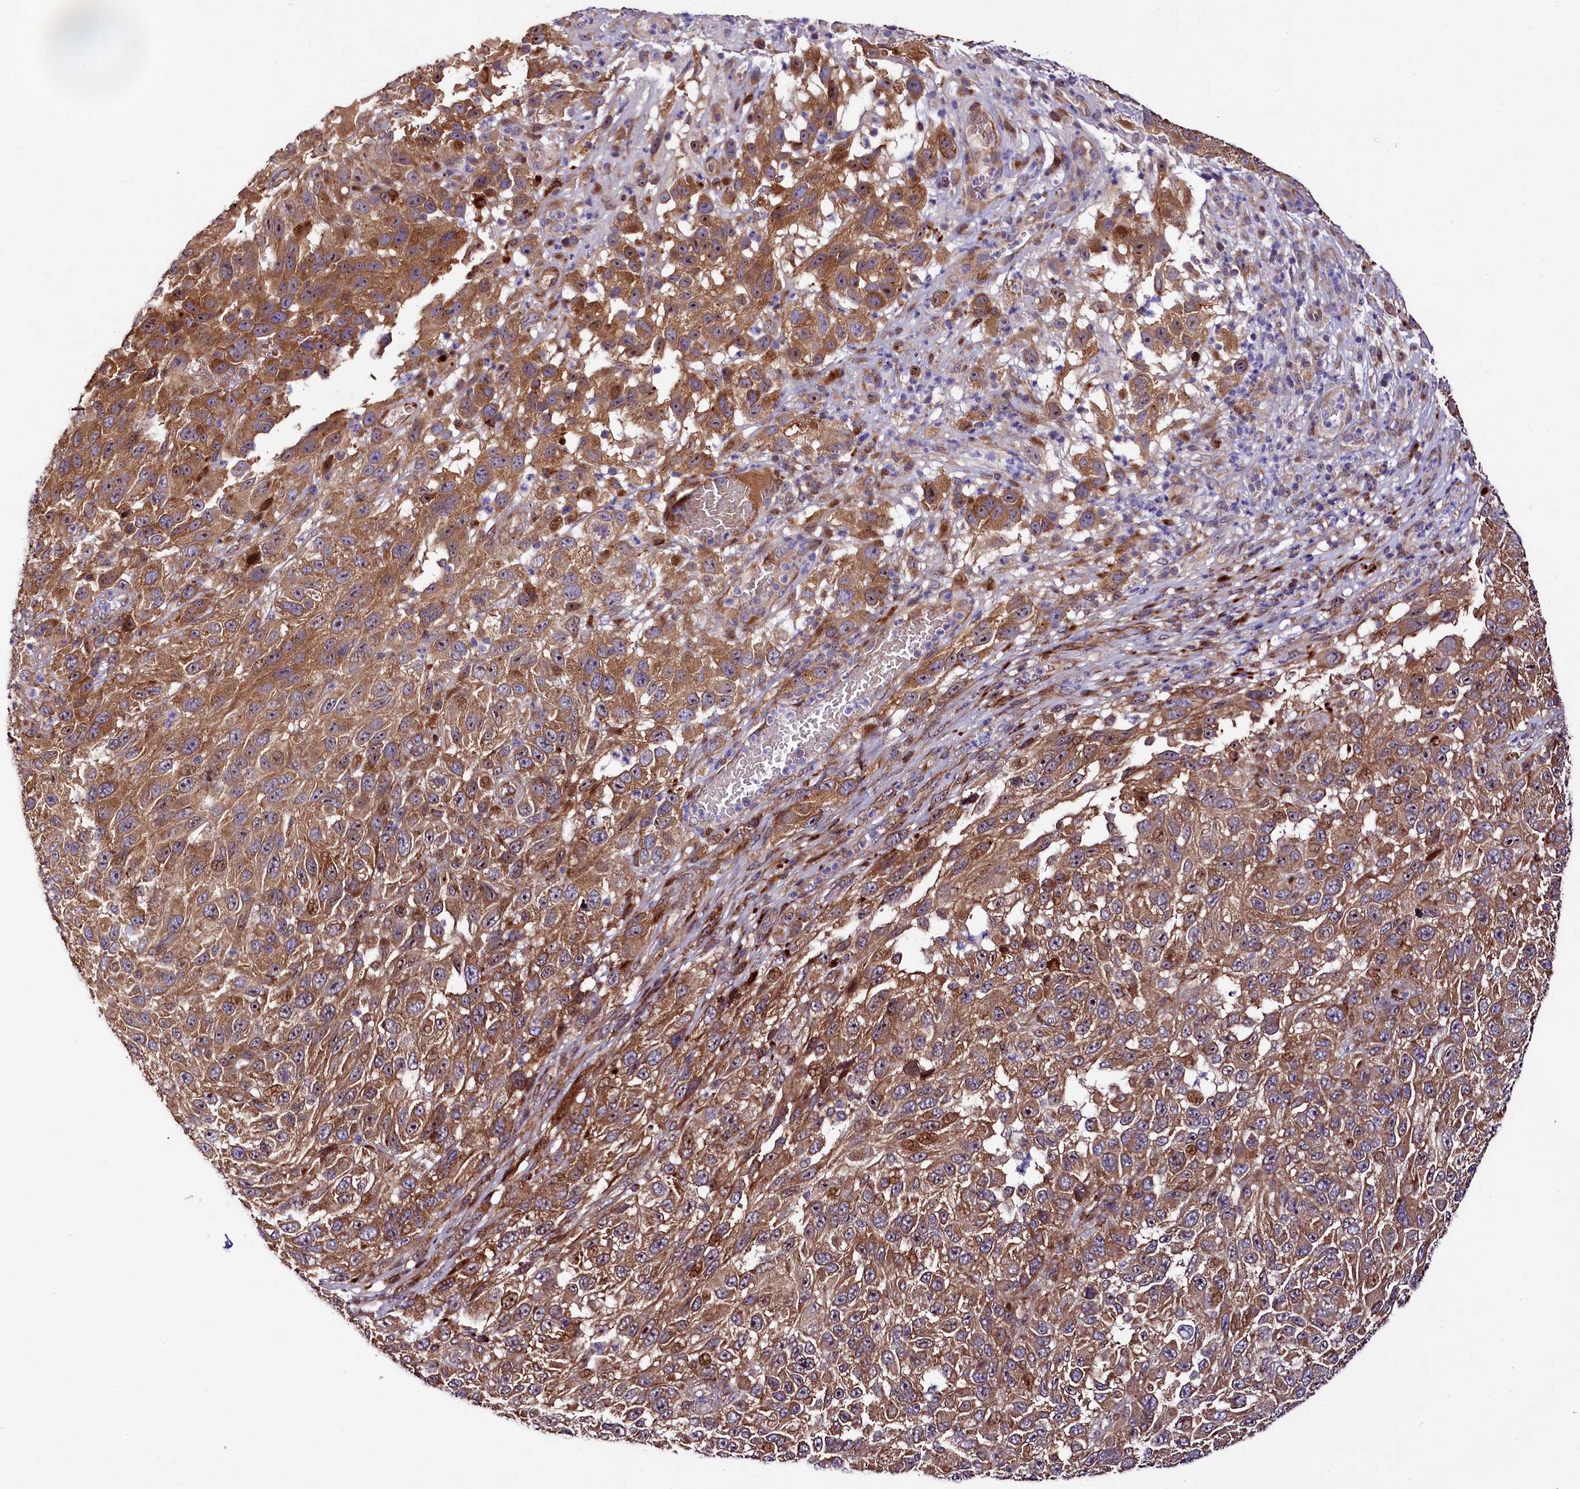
{"staining": {"intensity": "moderate", "quantity": ">75%", "location": "cytoplasmic/membranous,nuclear"}, "tissue": "melanoma", "cell_type": "Tumor cells", "image_type": "cancer", "snomed": [{"axis": "morphology", "description": "Malignant melanoma, NOS"}, {"axis": "topography", "description": "Skin"}], "caption": "Protein staining of malignant melanoma tissue displays moderate cytoplasmic/membranous and nuclear expression in approximately >75% of tumor cells.", "gene": "PDZRN3", "patient": {"sex": "female", "age": 96}}